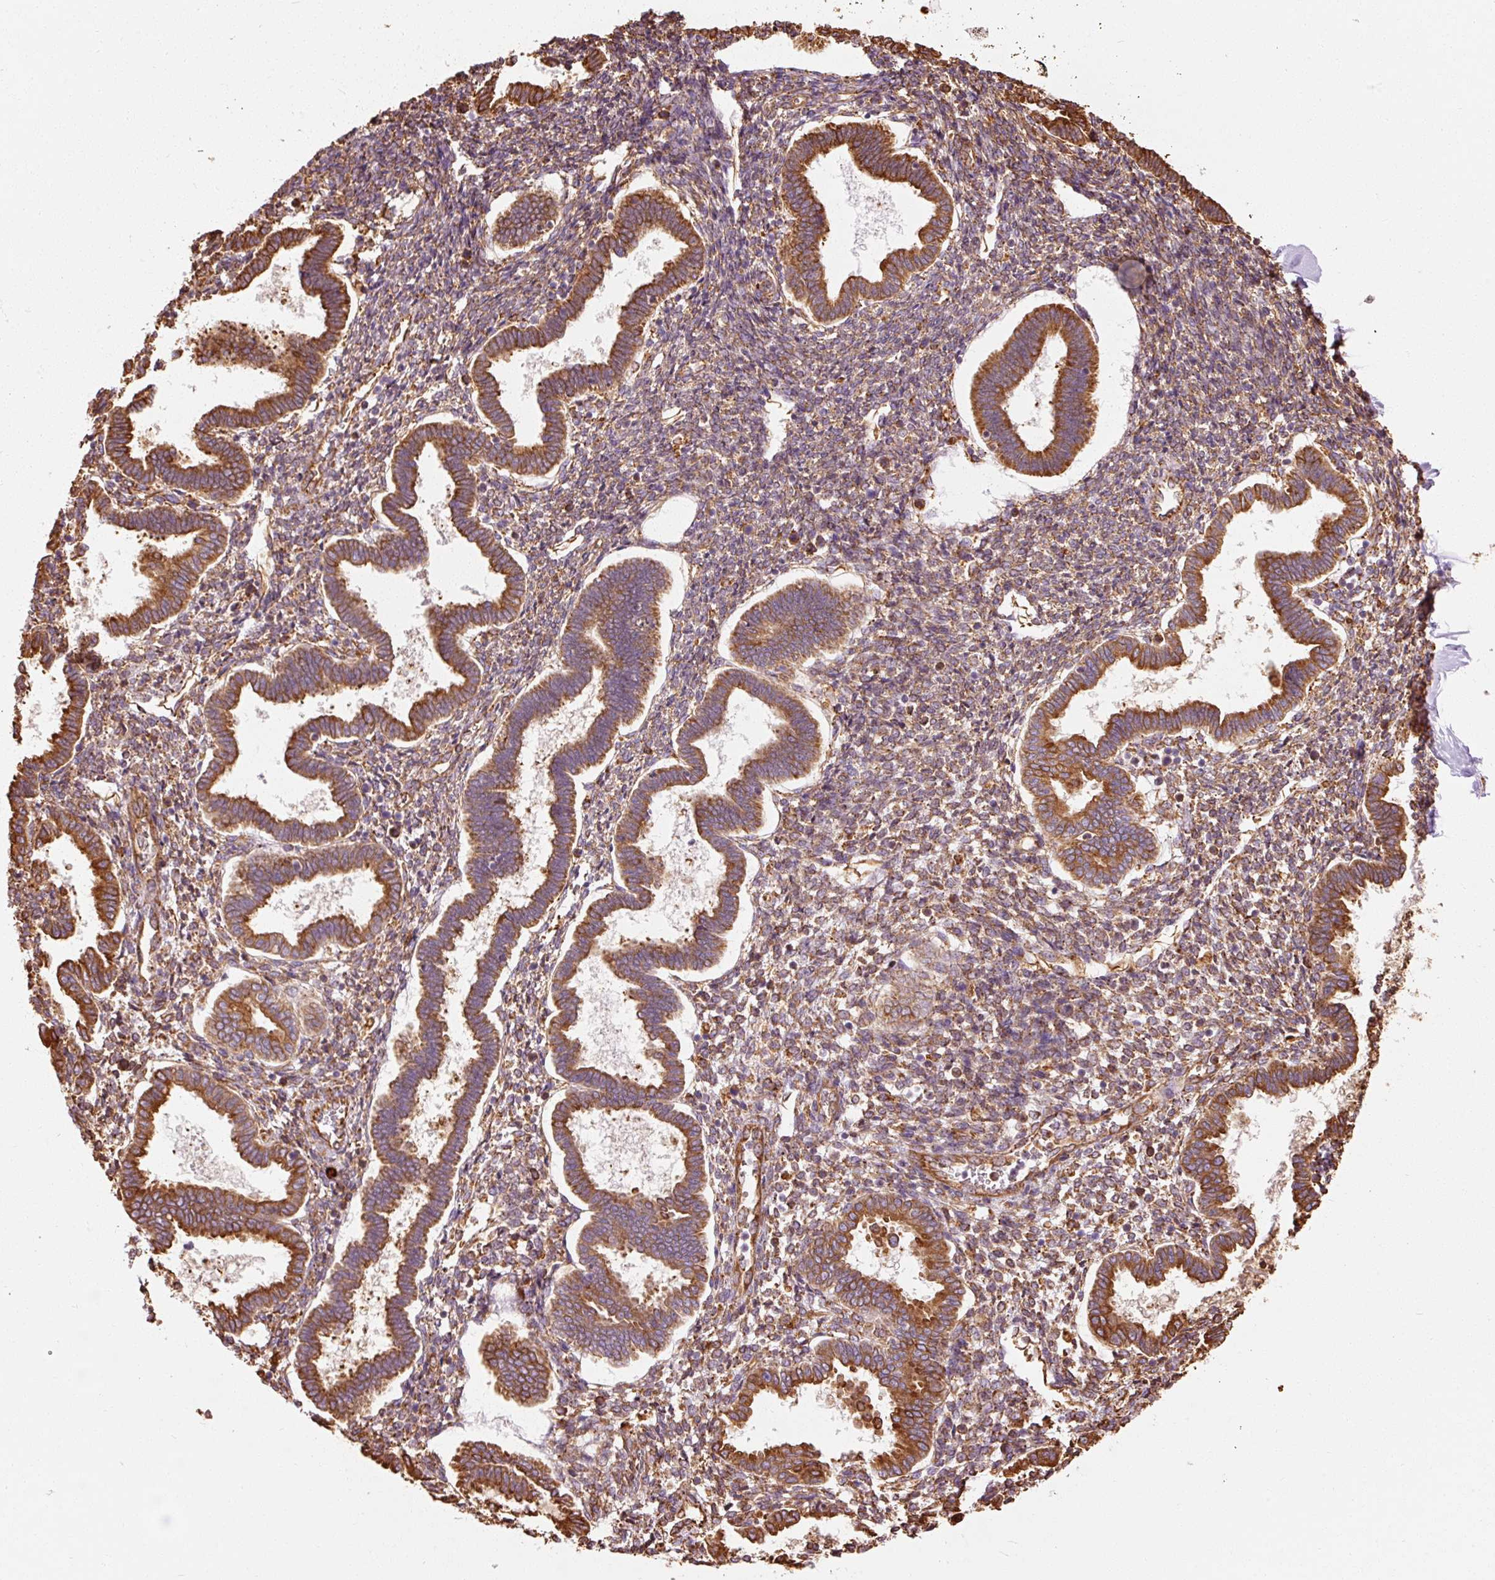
{"staining": {"intensity": "strong", "quantity": "25%-75%", "location": "cytoplasmic/membranous"}, "tissue": "endometrium", "cell_type": "Cells in endometrial stroma", "image_type": "normal", "snomed": [{"axis": "morphology", "description": "Normal tissue, NOS"}, {"axis": "topography", "description": "Endometrium"}], "caption": "Endometrium stained for a protein (brown) exhibits strong cytoplasmic/membranous positive staining in about 25%-75% of cells in endometrial stroma.", "gene": "ENSG00000256500", "patient": {"sex": "female", "age": 24}}